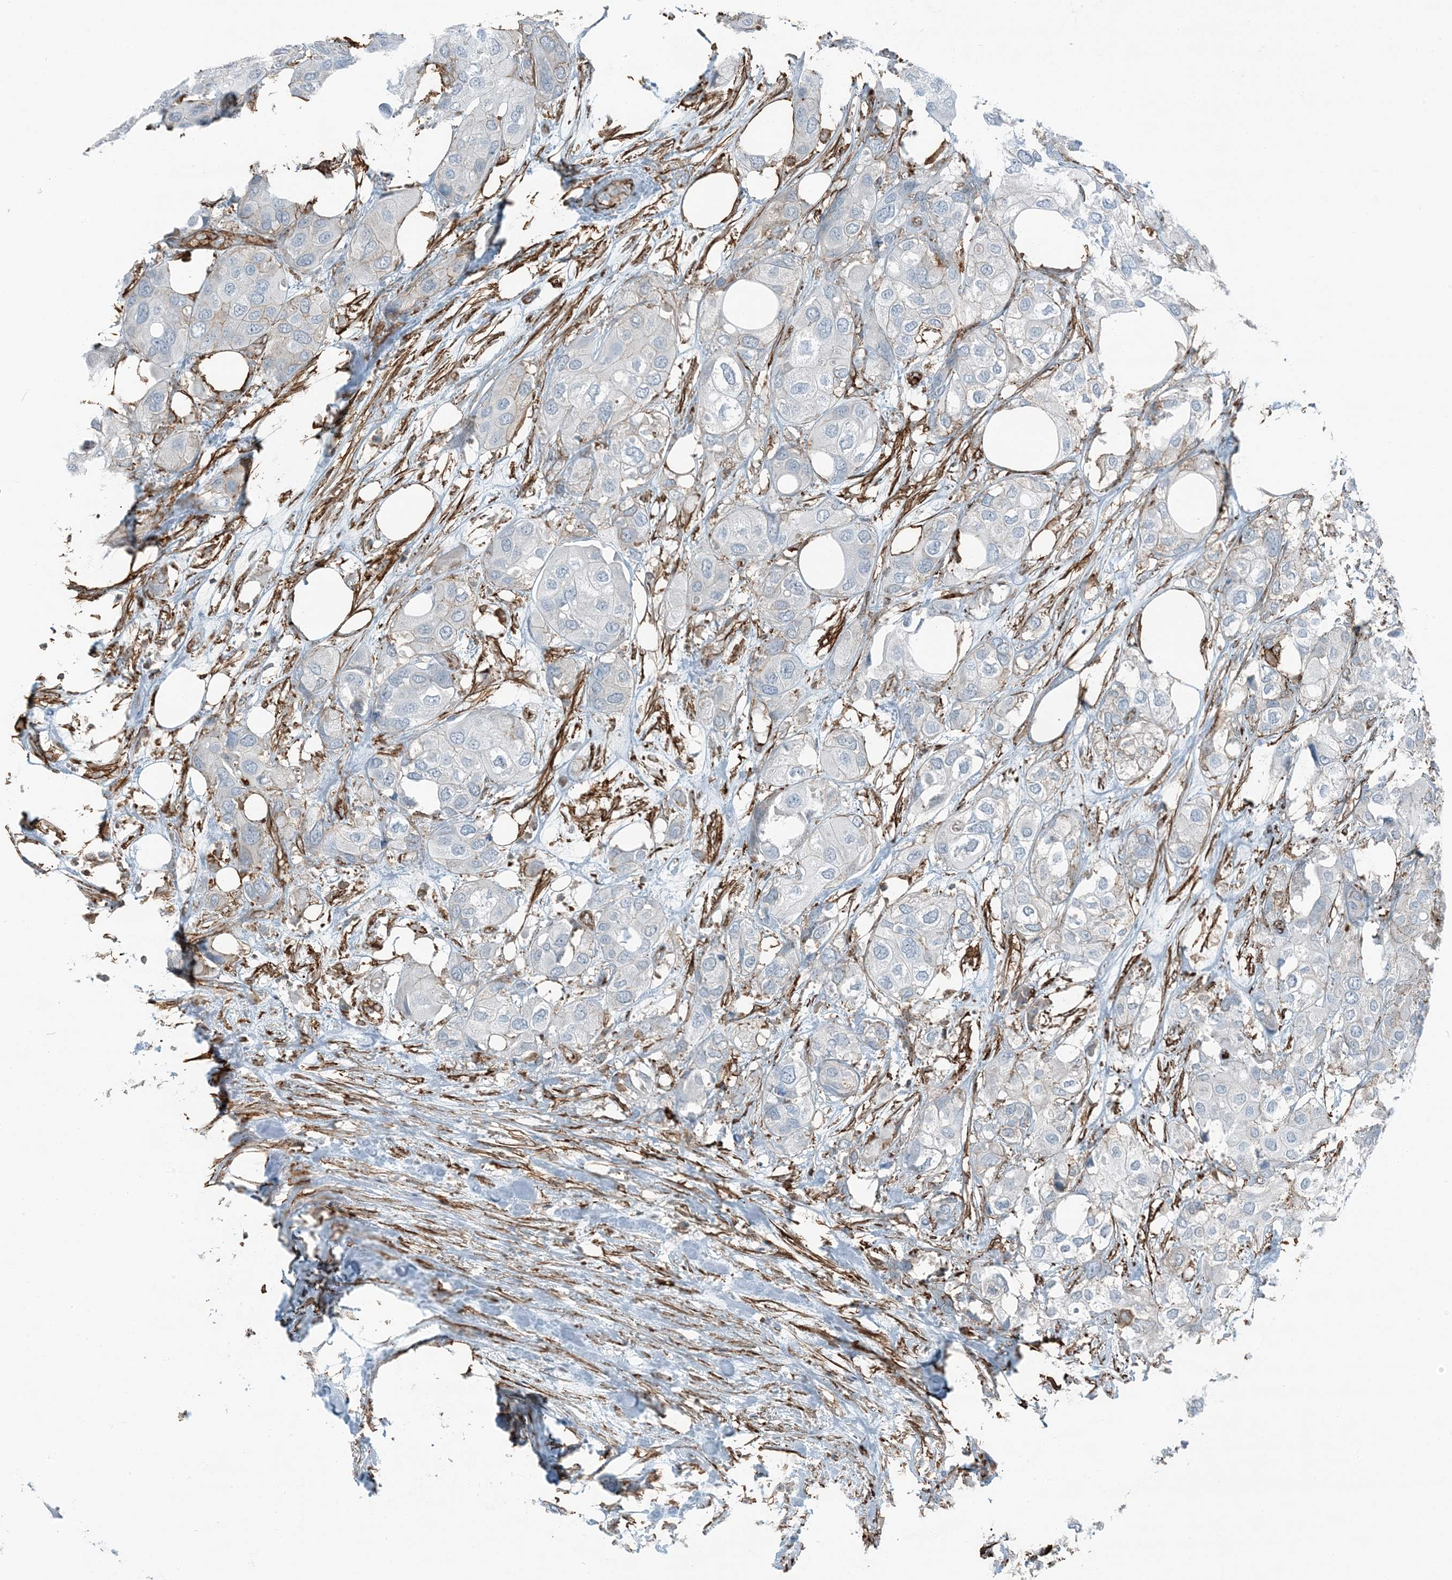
{"staining": {"intensity": "negative", "quantity": "none", "location": "none"}, "tissue": "urothelial cancer", "cell_type": "Tumor cells", "image_type": "cancer", "snomed": [{"axis": "morphology", "description": "Urothelial carcinoma, High grade"}, {"axis": "topography", "description": "Urinary bladder"}], "caption": "This histopathology image is of urothelial cancer stained with IHC to label a protein in brown with the nuclei are counter-stained blue. There is no staining in tumor cells.", "gene": "APOBEC3C", "patient": {"sex": "male", "age": 64}}